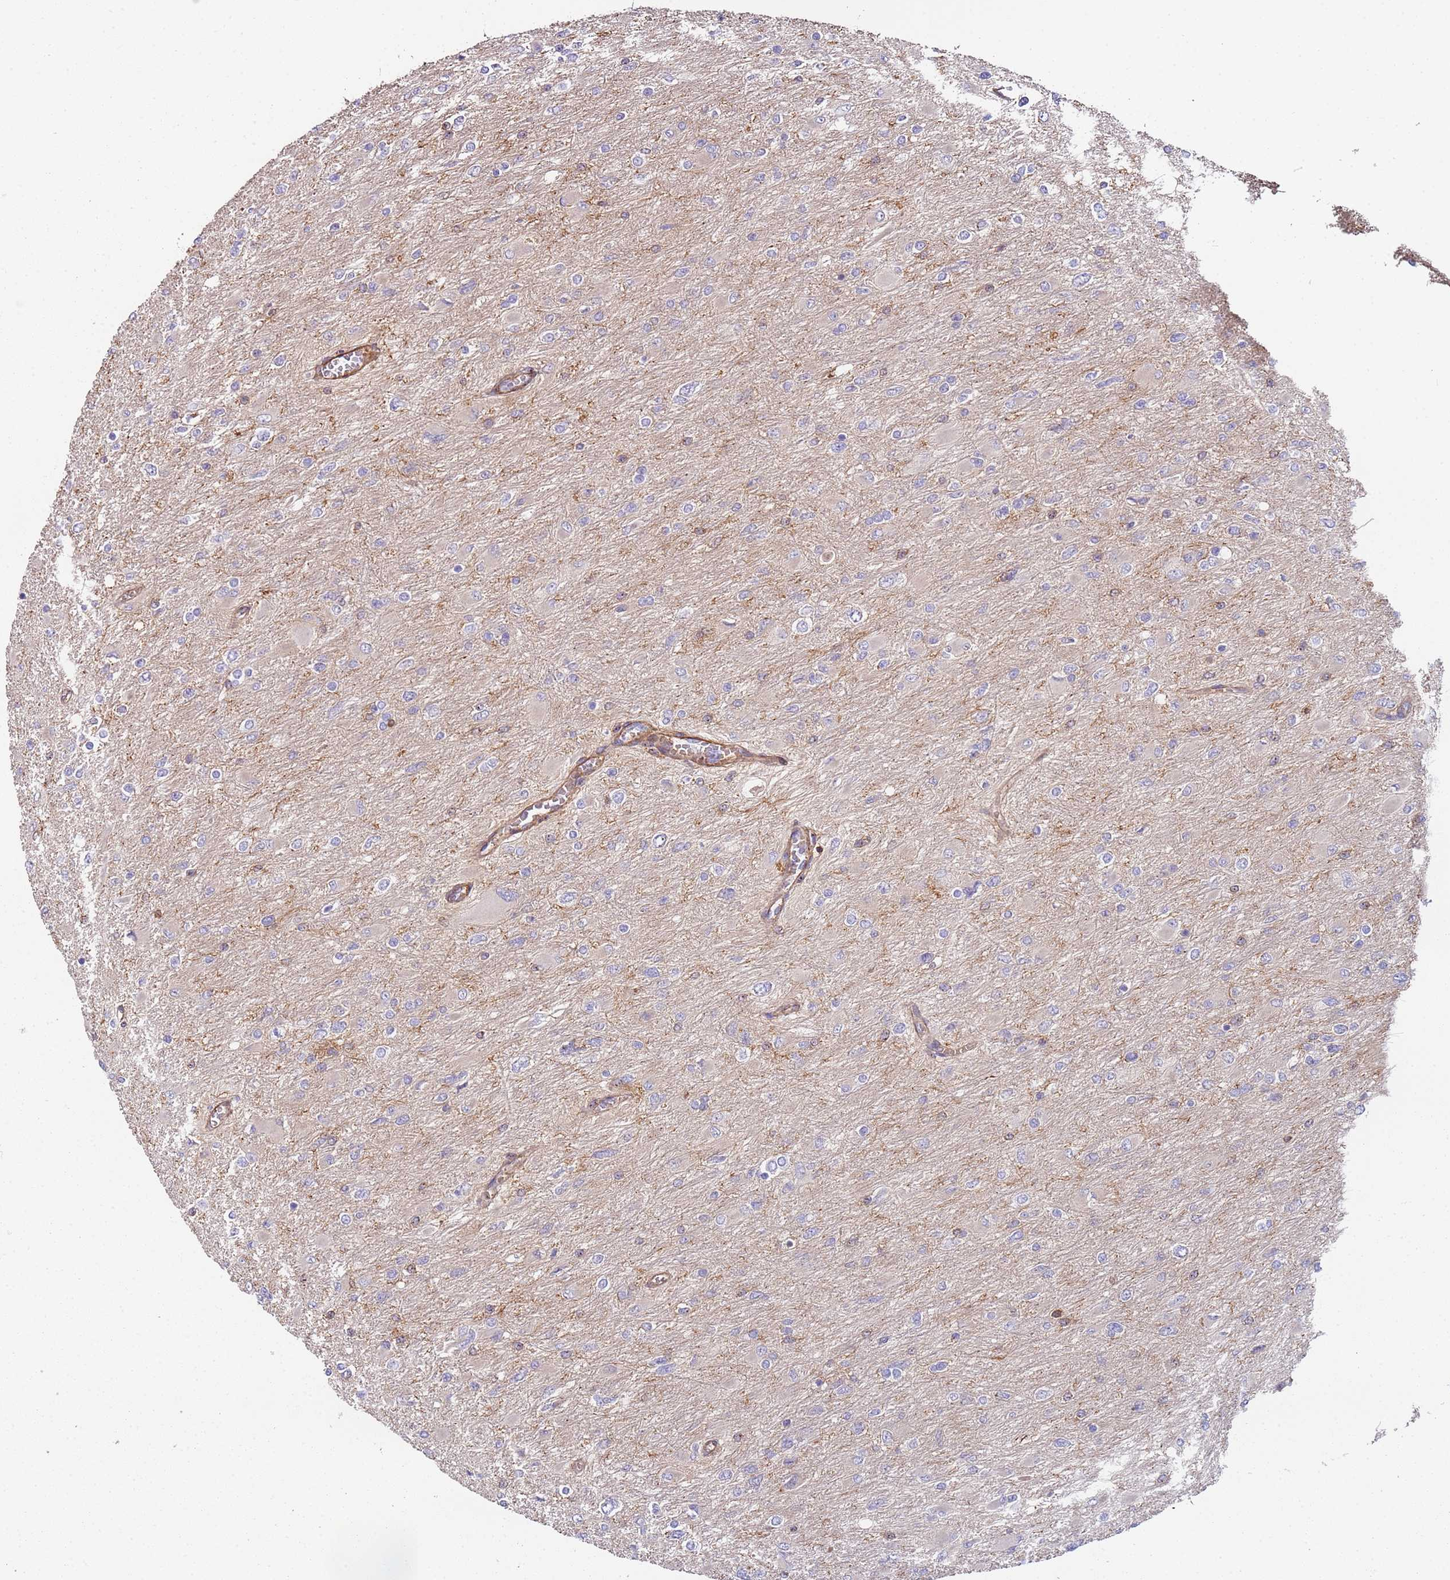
{"staining": {"intensity": "negative", "quantity": "none", "location": "none"}, "tissue": "glioma", "cell_type": "Tumor cells", "image_type": "cancer", "snomed": [{"axis": "morphology", "description": "Glioma, malignant, High grade"}, {"axis": "topography", "description": "Cerebral cortex"}], "caption": "Tumor cells are negative for protein expression in human malignant glioma (high-grade).", "gene": "CYP2U1", "patient": {"sex": "female", "age": 36}}